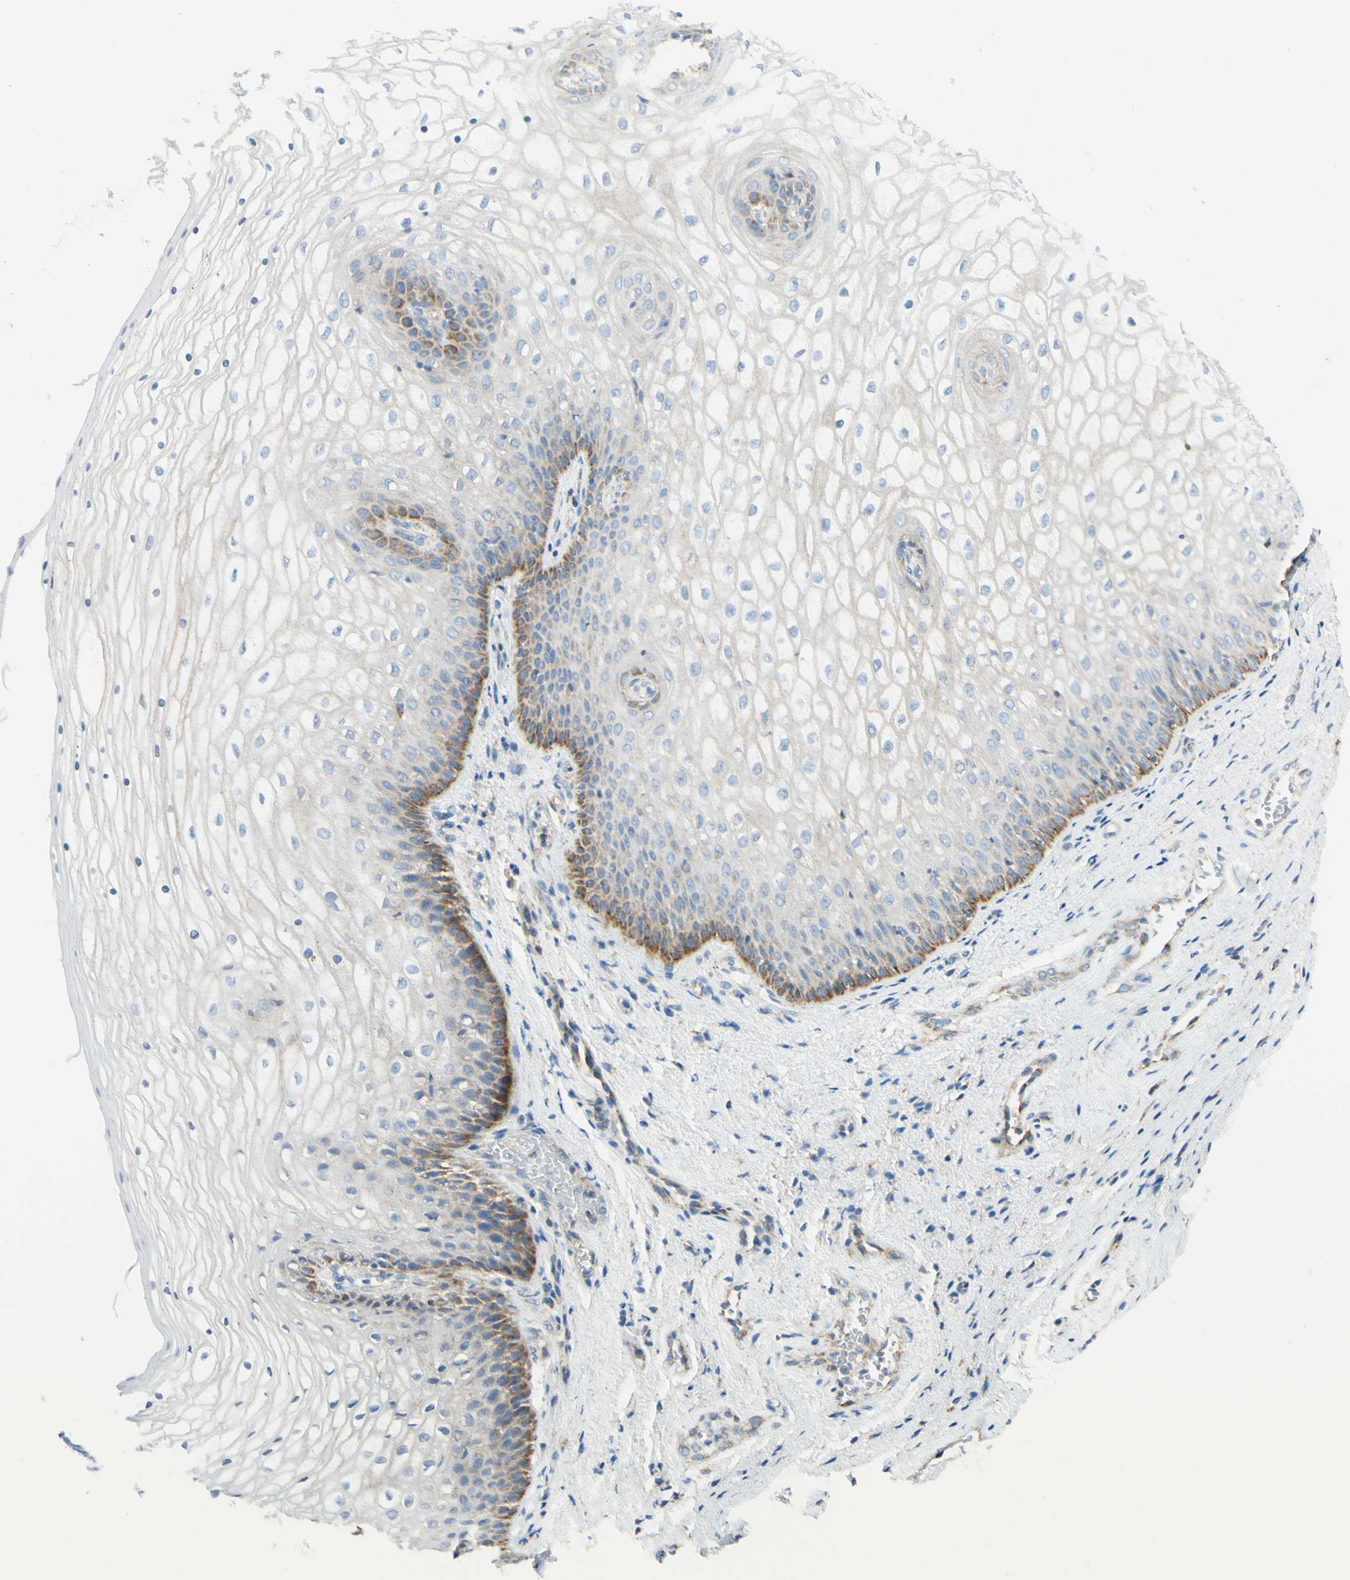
{"staining": {"intensity": "moderate", "quantity": "<25%", "location": "cytoplasmic/membranous"}, "tissue": "vagina", "cell_type": "Squamous epithelial cells", "image_type": "normal", "snomed": [{"axis": "morphology", "description": "Normal tissue, NOS"}, {"axis": "topography", "description": "Vagina"}], "caption": "Protein expression analysis of unremarkable vagina displays moderate cytoplasmic/membranous expression in approximately <25% of squamous epithelial cells.", "gene": "ARMC10", "patient": {"sex": "female", "age": 34}}